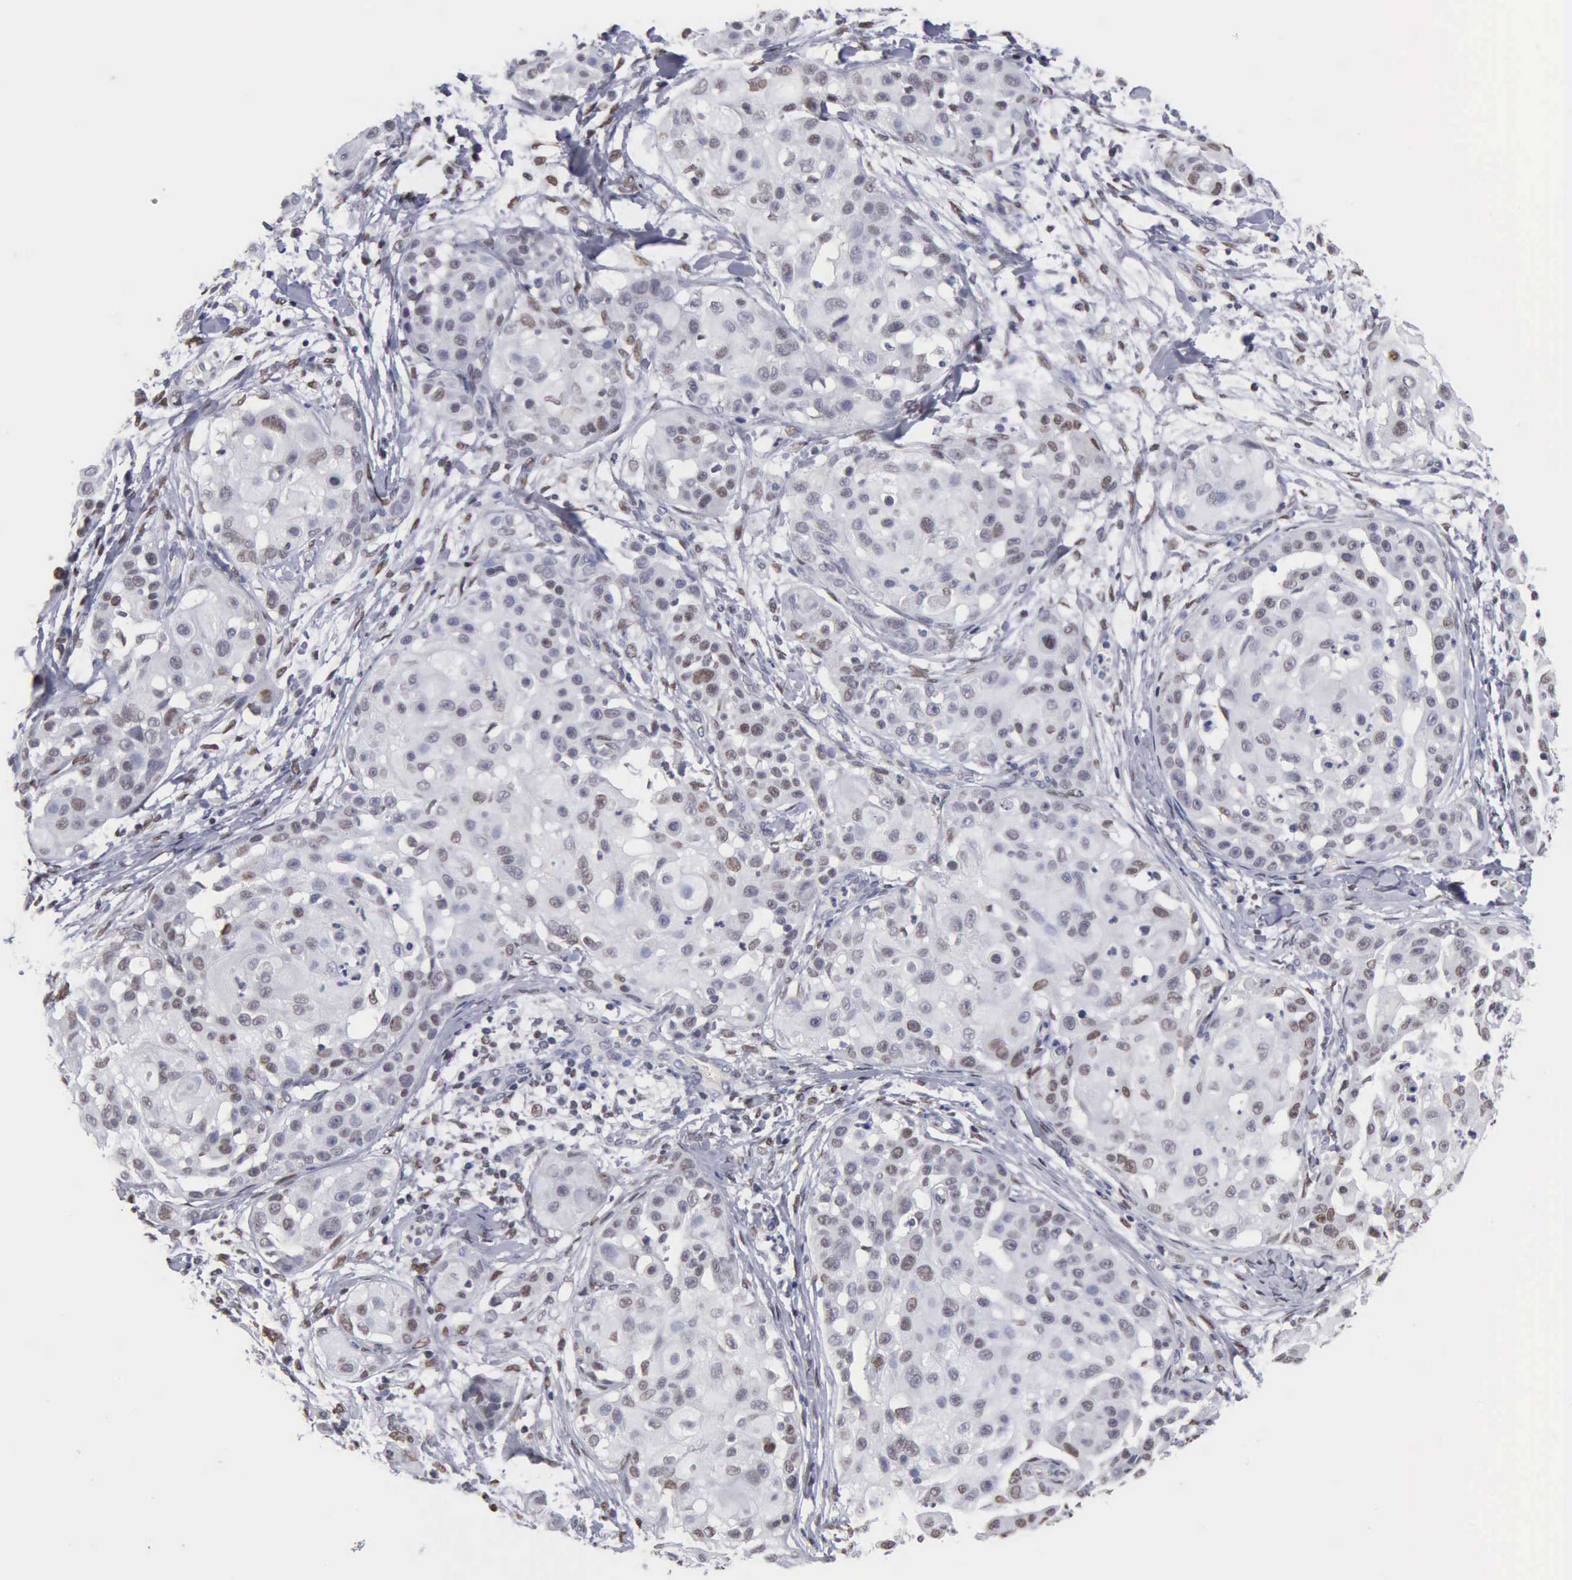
{"staining": {"intensity": "weak", "quantity": "<25%", "location": "nuclear"}, "tissue": "skin cancer", "cell_type": "Tumor cells", "image_type": "cancer", "snomed": [{"axis": "morphology", "description": "Squamous cell carcinoma, NOS"}, {"axis": "topography", "description": "Skin"}], "caption": "IHC photomicrograph of neoplastic tissue: squamous cell carcinoma (skin) stained with DAB reveals no significant protein expression in tumor cells.", "gene": "CCNG1", "patient": {"sex": "female", "age": 57}}